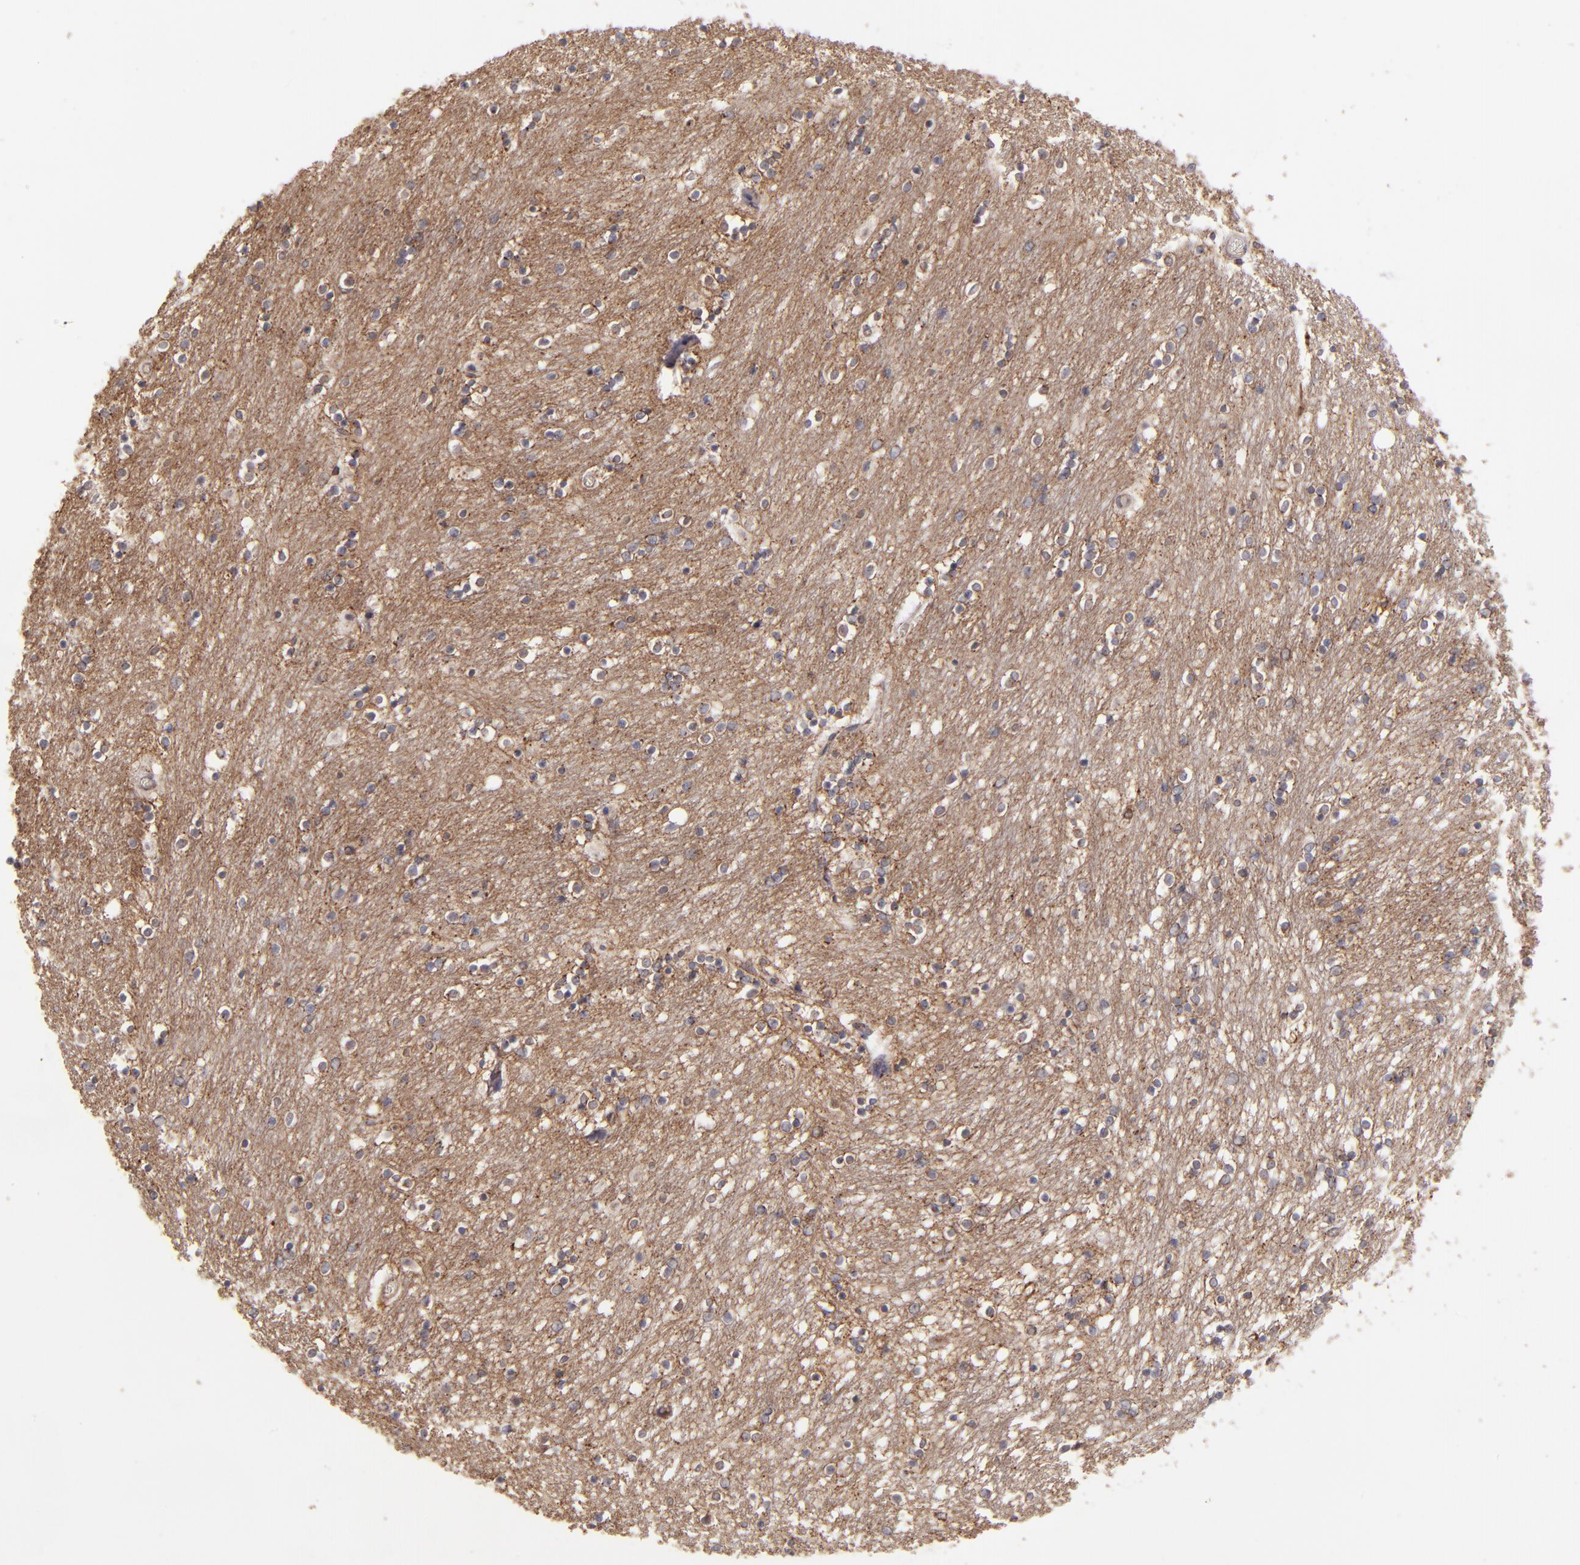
{"staining": {"intensity": "negative", "quantity": "none", "location": "none"}, "tissue": "caudate", "cell_type": "Glial cells", "image_type": "normal", "snomed": [{"axis": "morphology", "description": "Normal tissue, NOS"}, {"axis": "topography", "description": "Lateral ventricle wall"}], "caption": "A micrograph of human caudate is negative for staining in glial cells. (DAB IHC visualized using brightfield microscopy, high magnification).", "gene": "ZFYVE1", "patient": {"sex": "female", "age": 54}}